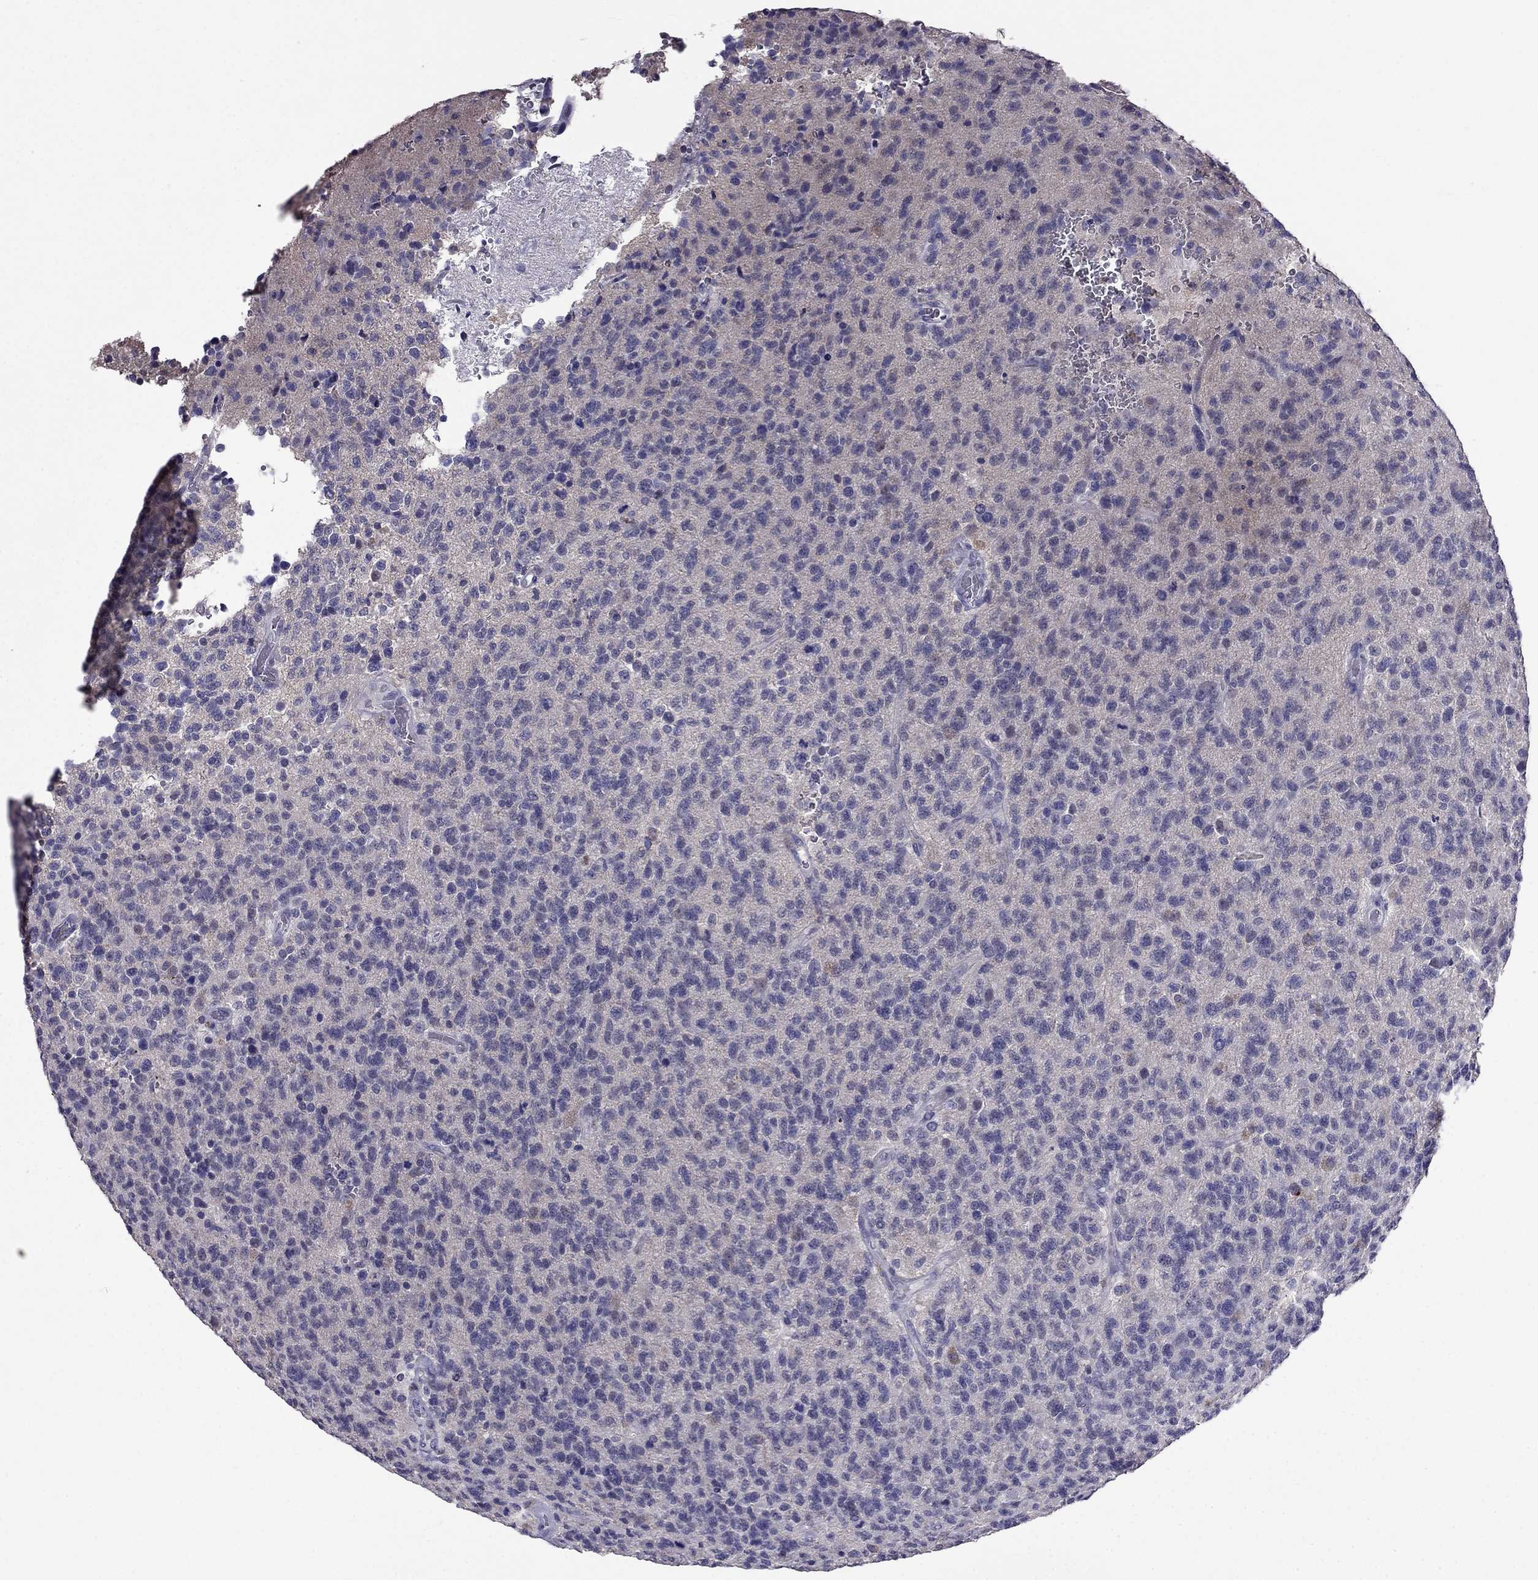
{"staining": {"intensity": "negative", "quantity": "none", "location": "none"}, "tissue": "glioma", "cell_type": "Tumor cells", "image_type": "cancer", "snomed": [{"axis": "morphology", "description": "Glioma, malignant, High grade"}, {"axis": "topography", "description": "Brain"}], "caption": "Tumor cells show no significant expression in malignant high-grade glioma. Nuclei are stained in blue.", "gene": "AQP9", "patient": {"sex": "male", "age": 56}}